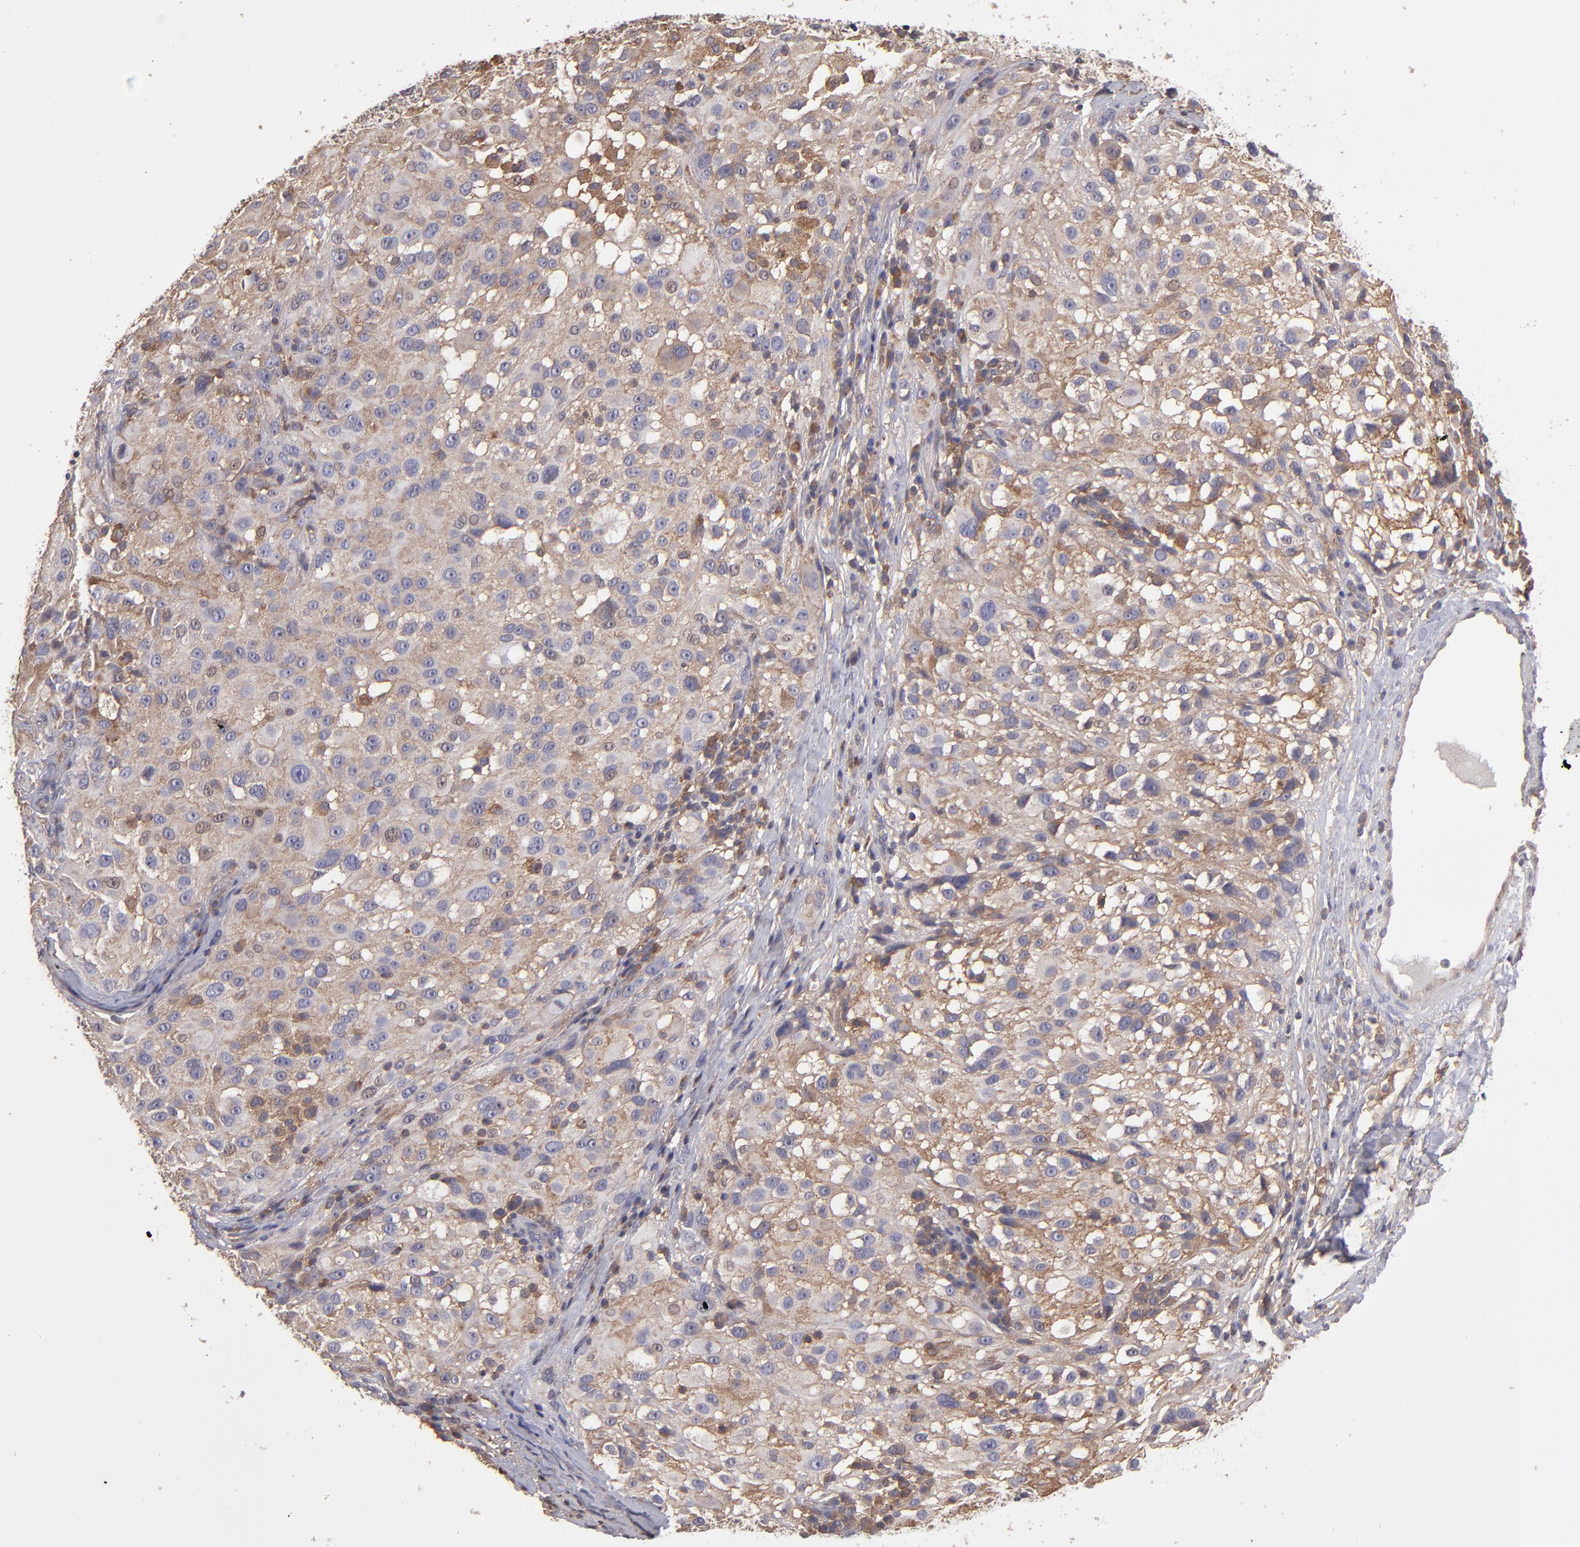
{"staining": {"intensity": "weak", "quantity": ">75%", "location": "cytoplasmic/membranous"}, "tissue": "melanoma", "cell_type": "Tumor cells", "image_type": "cancer", "snomed": [{"axis": "morphology", "description": "Necrosis, NOS"}, {"axis": "morphology", "description": "Malignant melanoma, NOS"}, {"axis": "topography", "description": "Skin"}], "caption": "Human malignant melanoma stained with a brown dye demonstrates weak cytoplasmic/membranous positive staining in about >75% of tumor cells.", "gene": "NF2", "patient": {"sex": "female", "age": 87}}